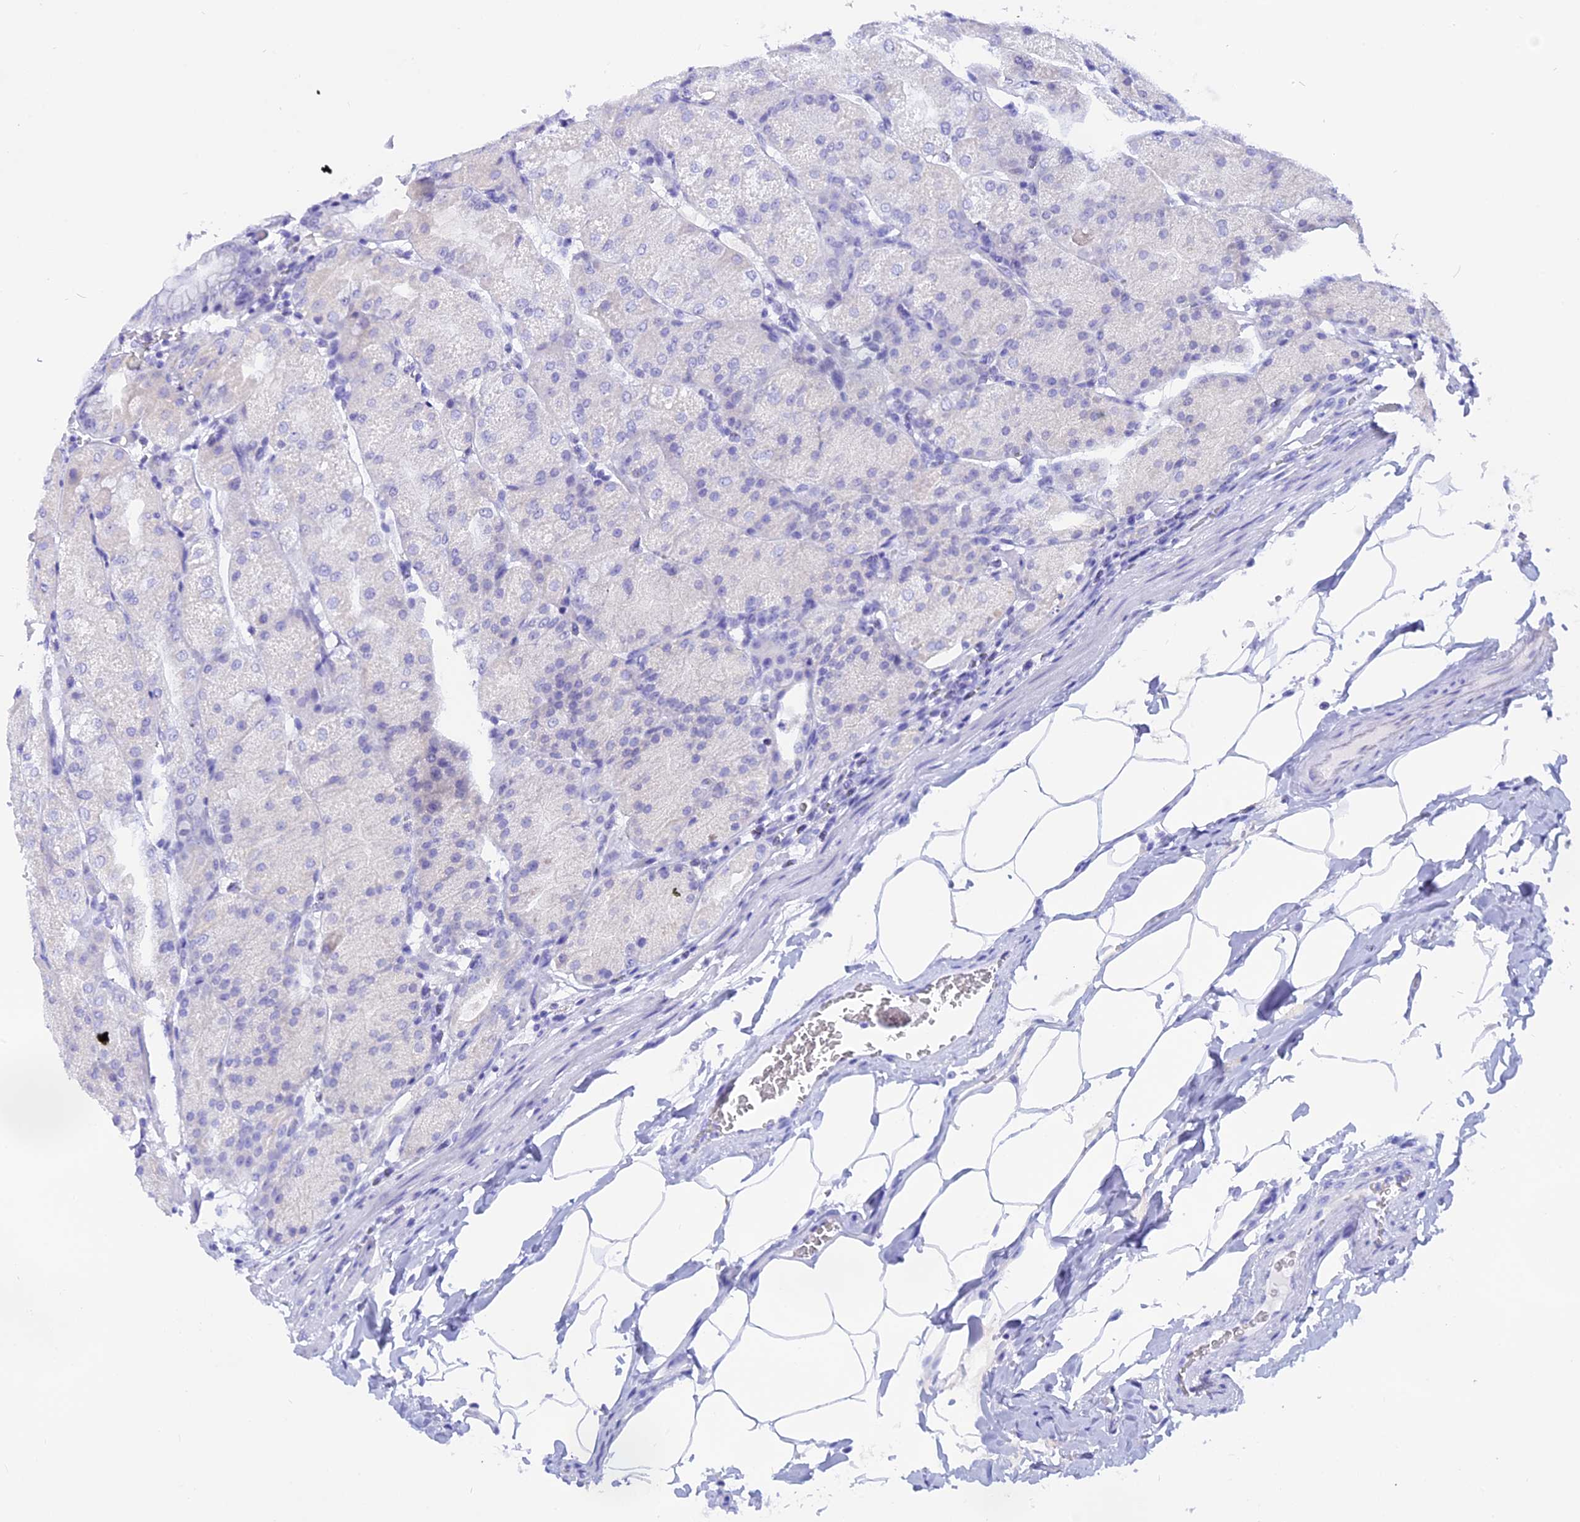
{"staining": {"intensity": "negative", "quantity": "none", "location": "none"}, "tissue": "stomach", "cell_type": "Glandular cells", "image_type": "normal", "snomed": [{"axis": "morphology", "description": "Normal tissue, NOS"}, {"axis": "topography", "description": "Stomach, upper"}, {"axis": "topography", "description": "Stomach, lower"}], "caption": "High power microscopy histopathology image of an immunohistochemistry (IHC) micrograph of normal stomach, revealing no significant staining in glandular cells.", "gene": "ISCA1", "patient": {"sex": "male", "age": 62}}